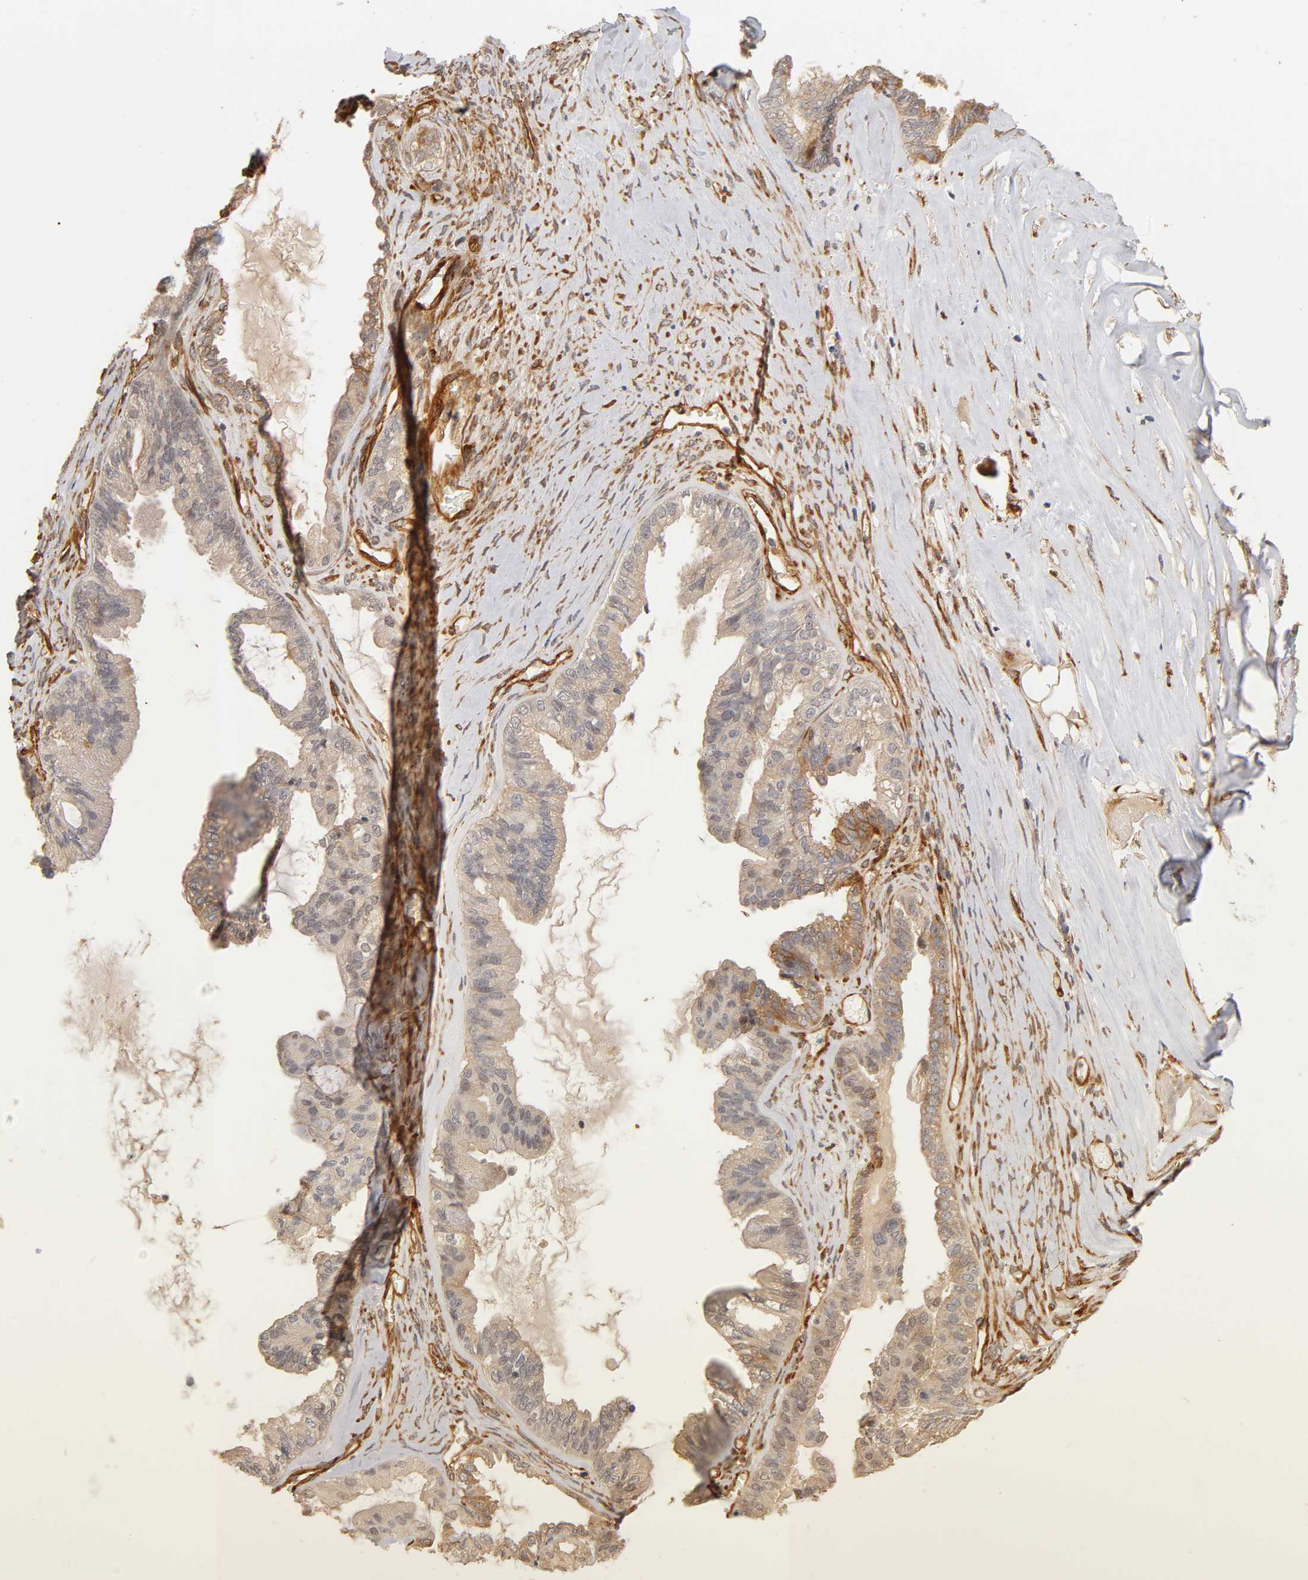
{"staining": {"intensity": "weak", "quantity": "25%-75%", "location": "cytoplasmic/membranous"}, "tissue": "ovarian cancer", "cell_type": "Tumor cells", "image_type": "cancer", "snomed": [{"axis": "morphology", "description": "Carcinoma, NOS"}, {"axis": "morphology", "description": "Carcinoma, endometroid"}, {"axis": "topography", "description": "Ovary"}], "caption": "Approximately 25%-75% of tumor cells in human ovarian cancer (carcinoma) reveal weak cytoplasmic/membranous protein expression as visualized by brown immunohistochemical staining.", "gene": "LAMB1", "patient": {"sex": "female", "age": 50}}